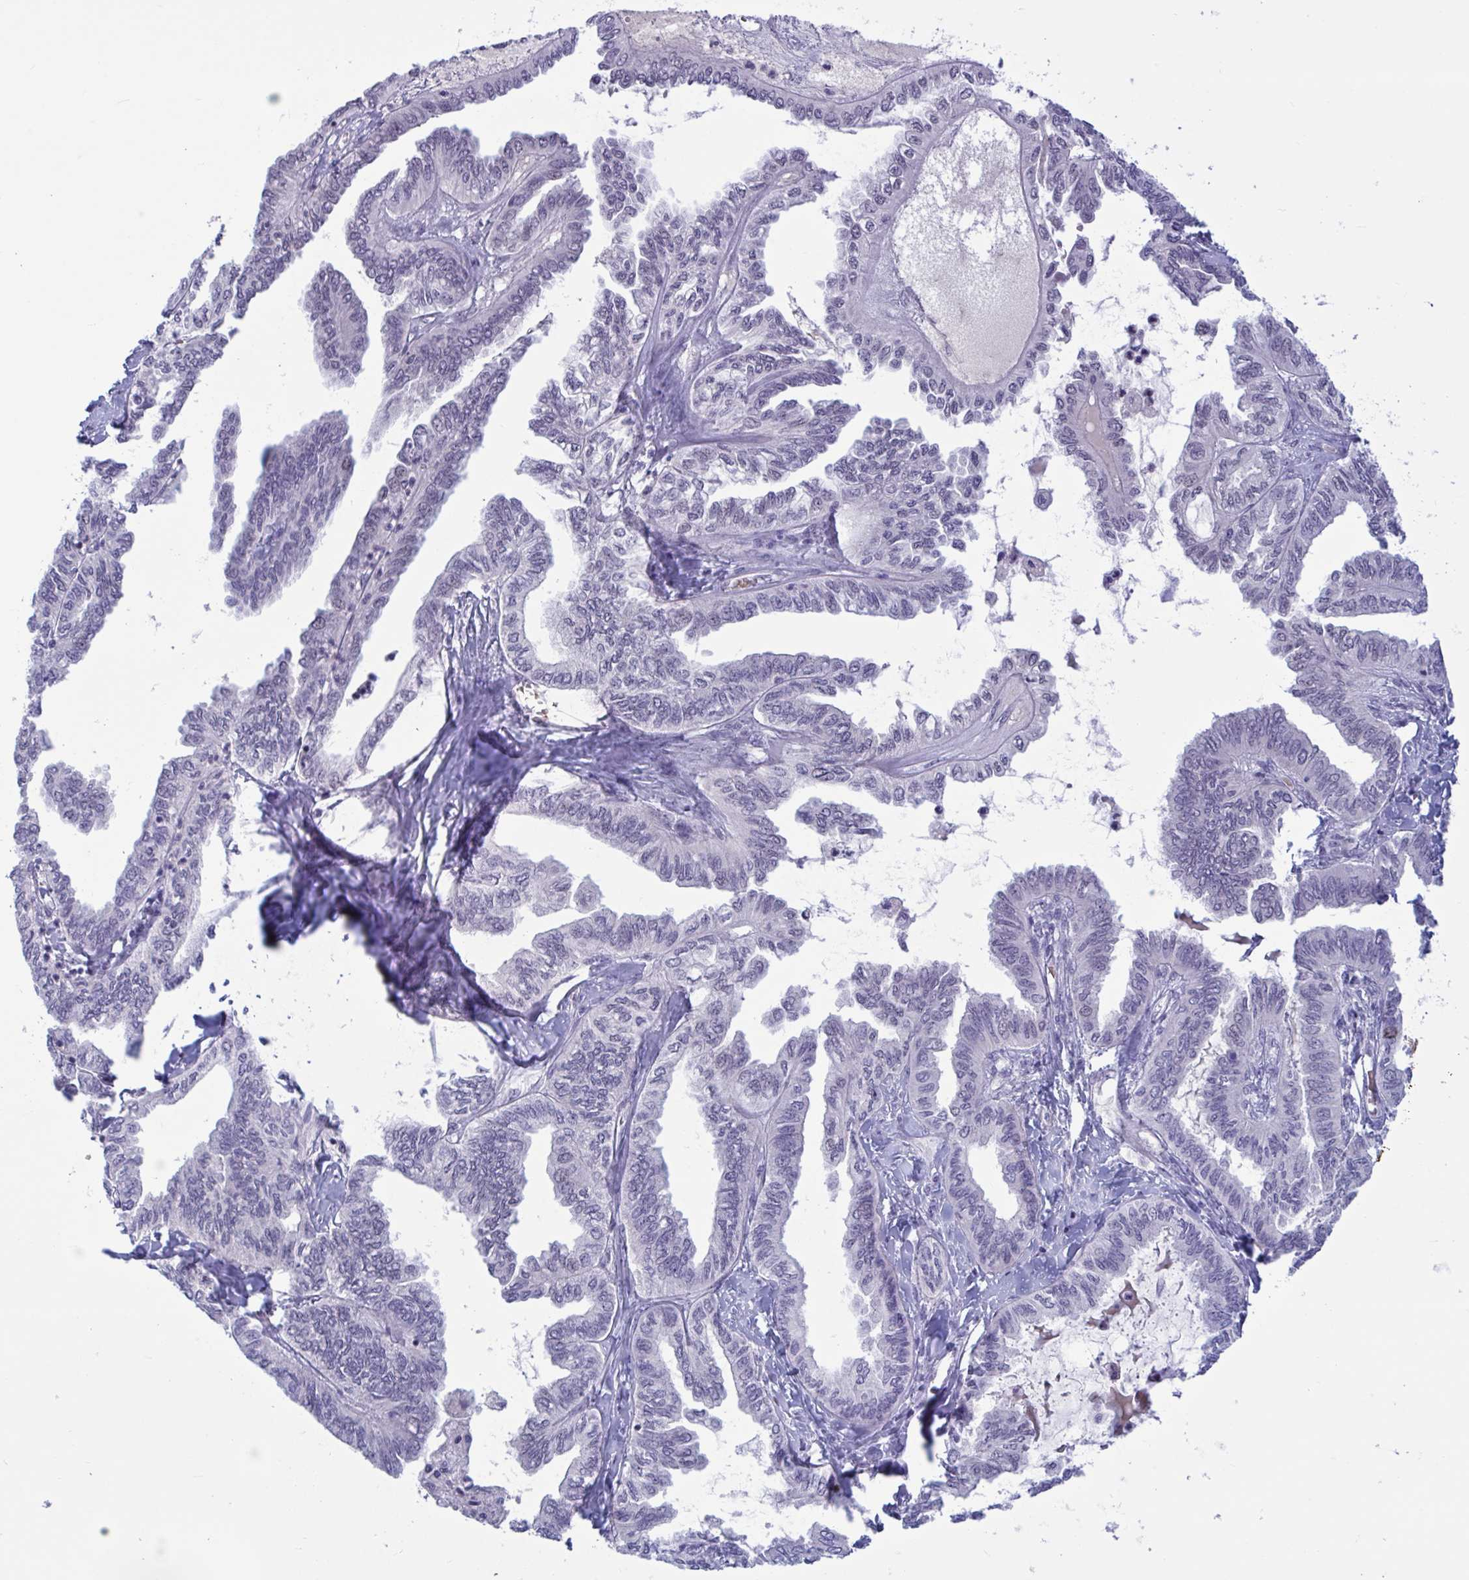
{"staining": {"intensity": "negative", "quantity": "none", "location": "none"}, "tissue": "ovarian cancer", "cell_type": "Tumor cells", "image_type": "cancer", "snomed": [{"axis": "morphology", "description": "Carcinoma, endometroid"}, {"axis": "topography", "description": "Ovary"}], "caption": "DAB immunohistochemical staining of human endometroid carcinoma (ovarian) shows no significant positivity in tumor cells. (Brightfield microscopy of DAB immunohistochemistry (IHC) at high magnification).", "gene": "CNGB3", "patient": {"sex": "female", "age": 70}}